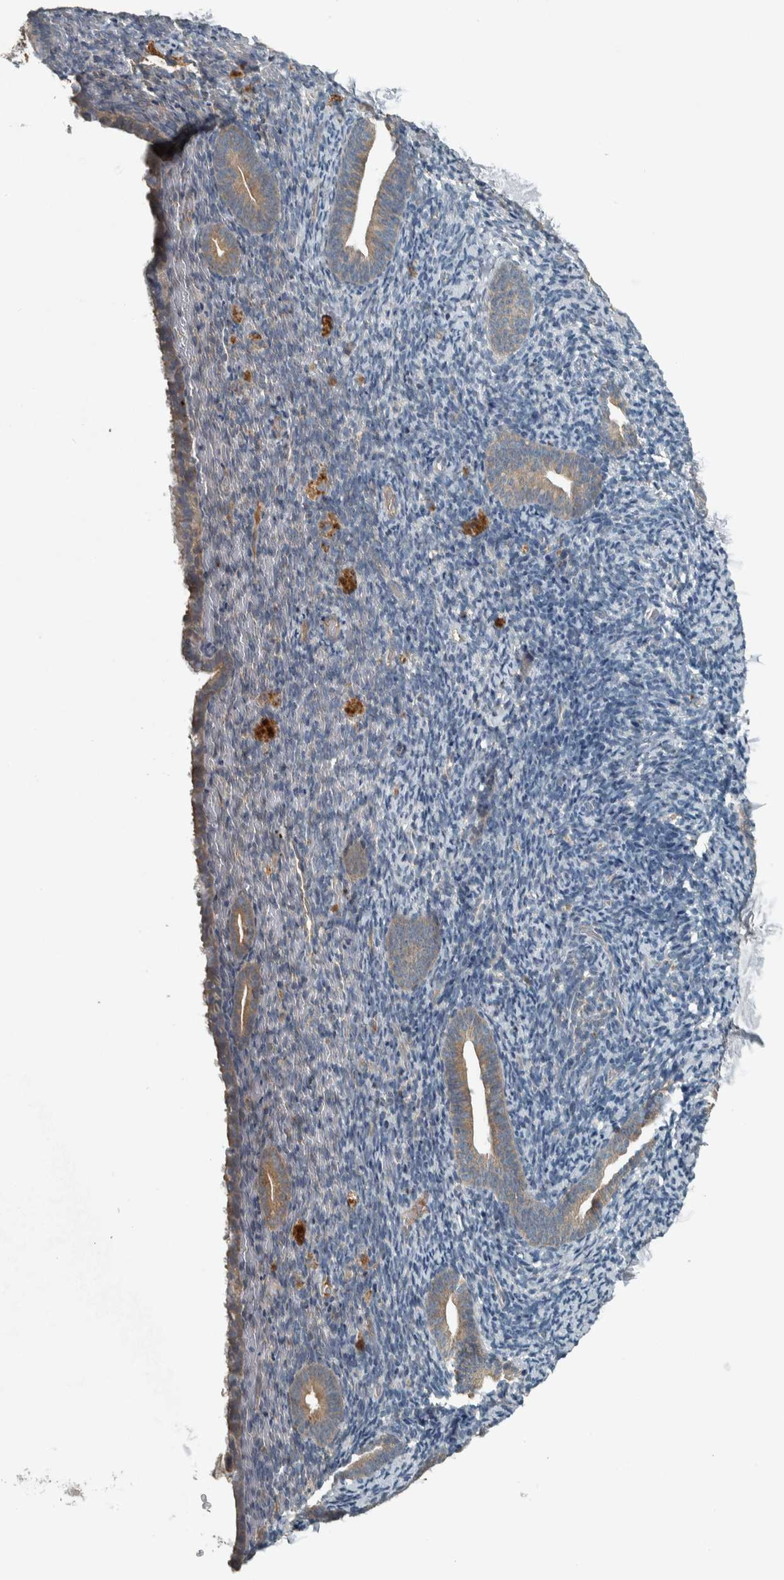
{"staining": {"intensity": "negative", "quantity": "none", "location": "none"}, "tissue": "endometrium", "cell_type": "Cells in endometrial stroma", "image_type": "normal", "snomed": [{"axis": "morphology", "description": "Normal tissue, NOS"}, {"axis": "topography", "description": "Endometrium"}], "caption": "IHC histopathology image of normal endometrium: human endometrium stained with DAB (3,3'-diaminobenzidine) exhibits no significant protein expression in cells in endometrial stroma. Brightfield microscopy of immunohistochemistry stained with DAB (3,3'-diaminobenzidine) (brown) and hematoxylin (blue), captured at high magnification.", "gene": "CLCN2", "patient": {"sex": "female", "age": 51}}